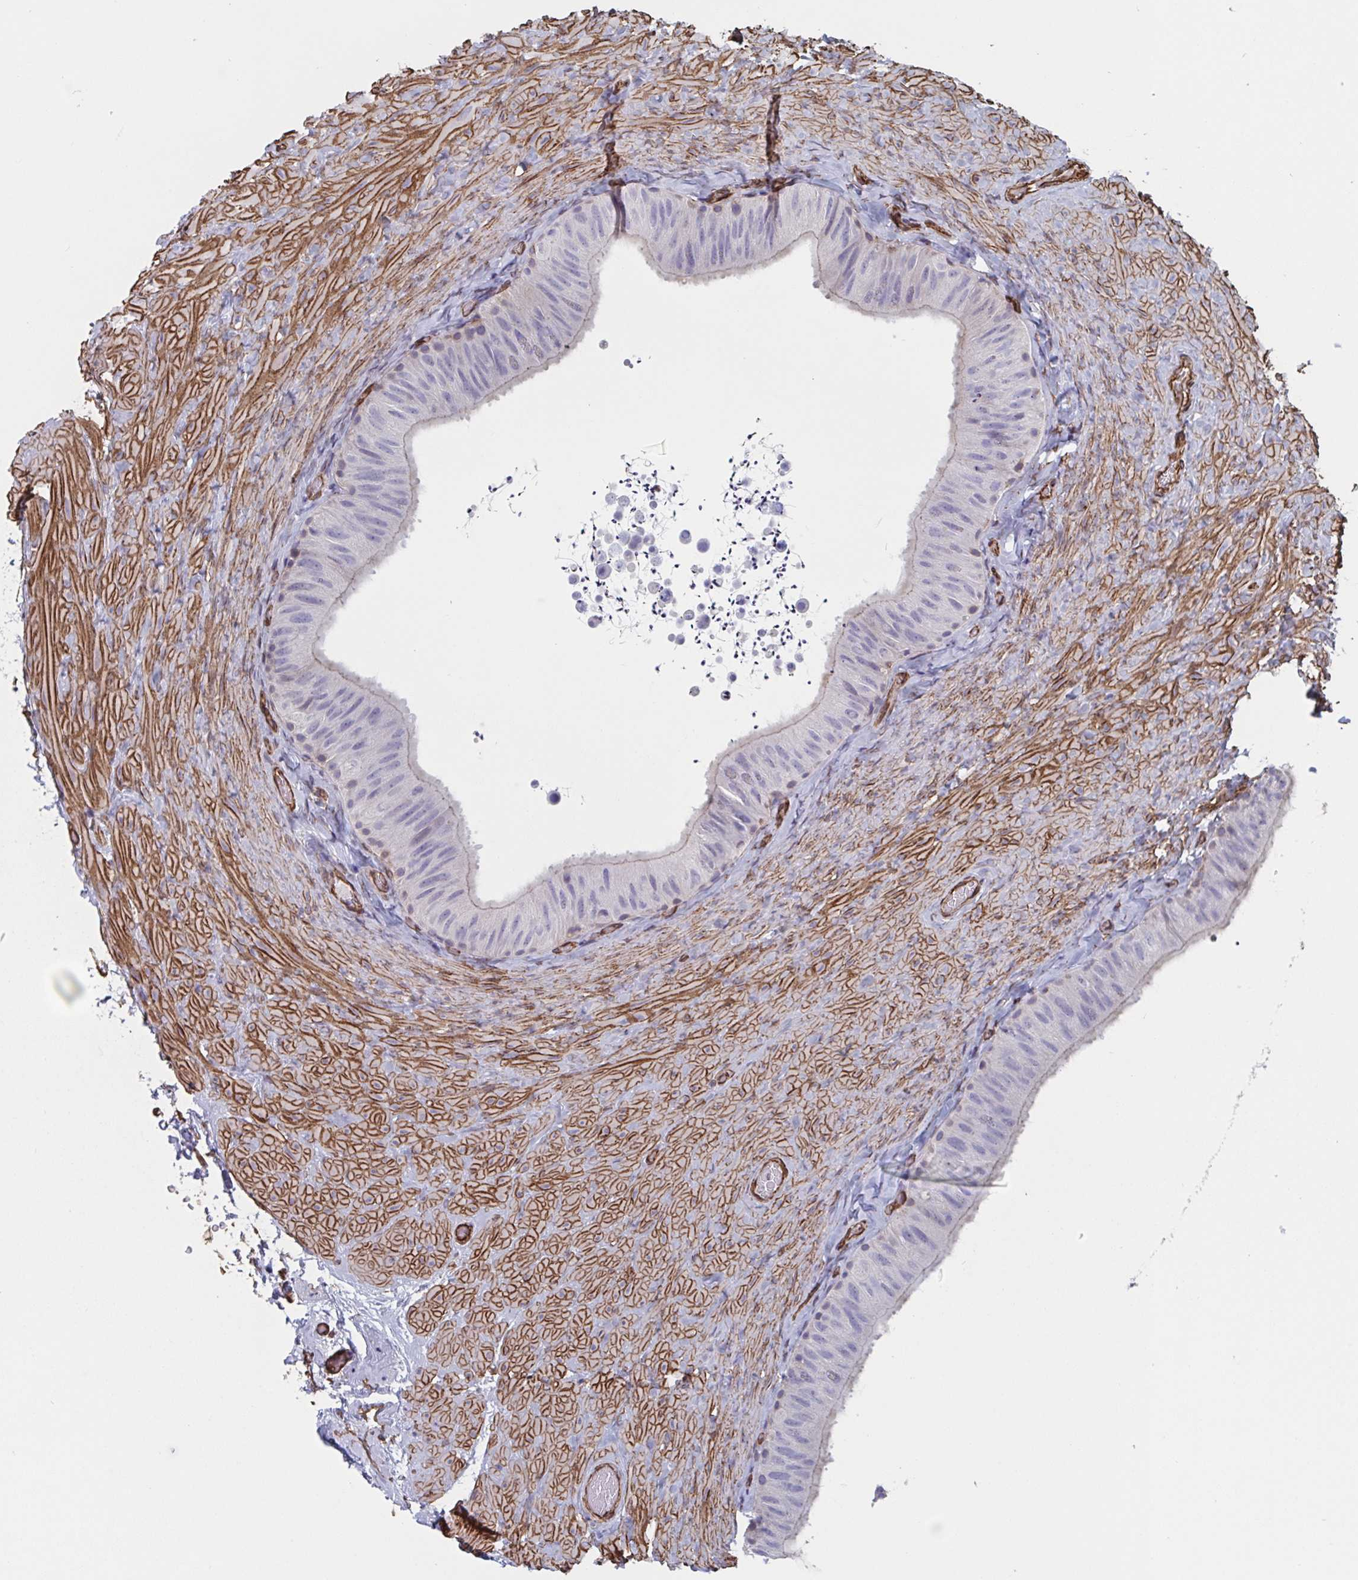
{"staining": {"intensity": "negative", "quantity": "none", "location": "none"}, "tissue": "epididymis", "cell_type": "Glandular cells", "image_type": "normal", "snomed": [{"axis": "morphology", "description": "Normal tissue, NOS"}, {"axis": "topography", "description": "Epididymis, spermatic cord, NOS"}, {"axis": "topography", "description": "Epididymis"}], "caption": "IHC micrograph of benign human epididymis stained for a protein (brown), which exhibits no expression in glandular cells.", "gene": "CITED4", "patient": {"sex": "male", "age": 31}}